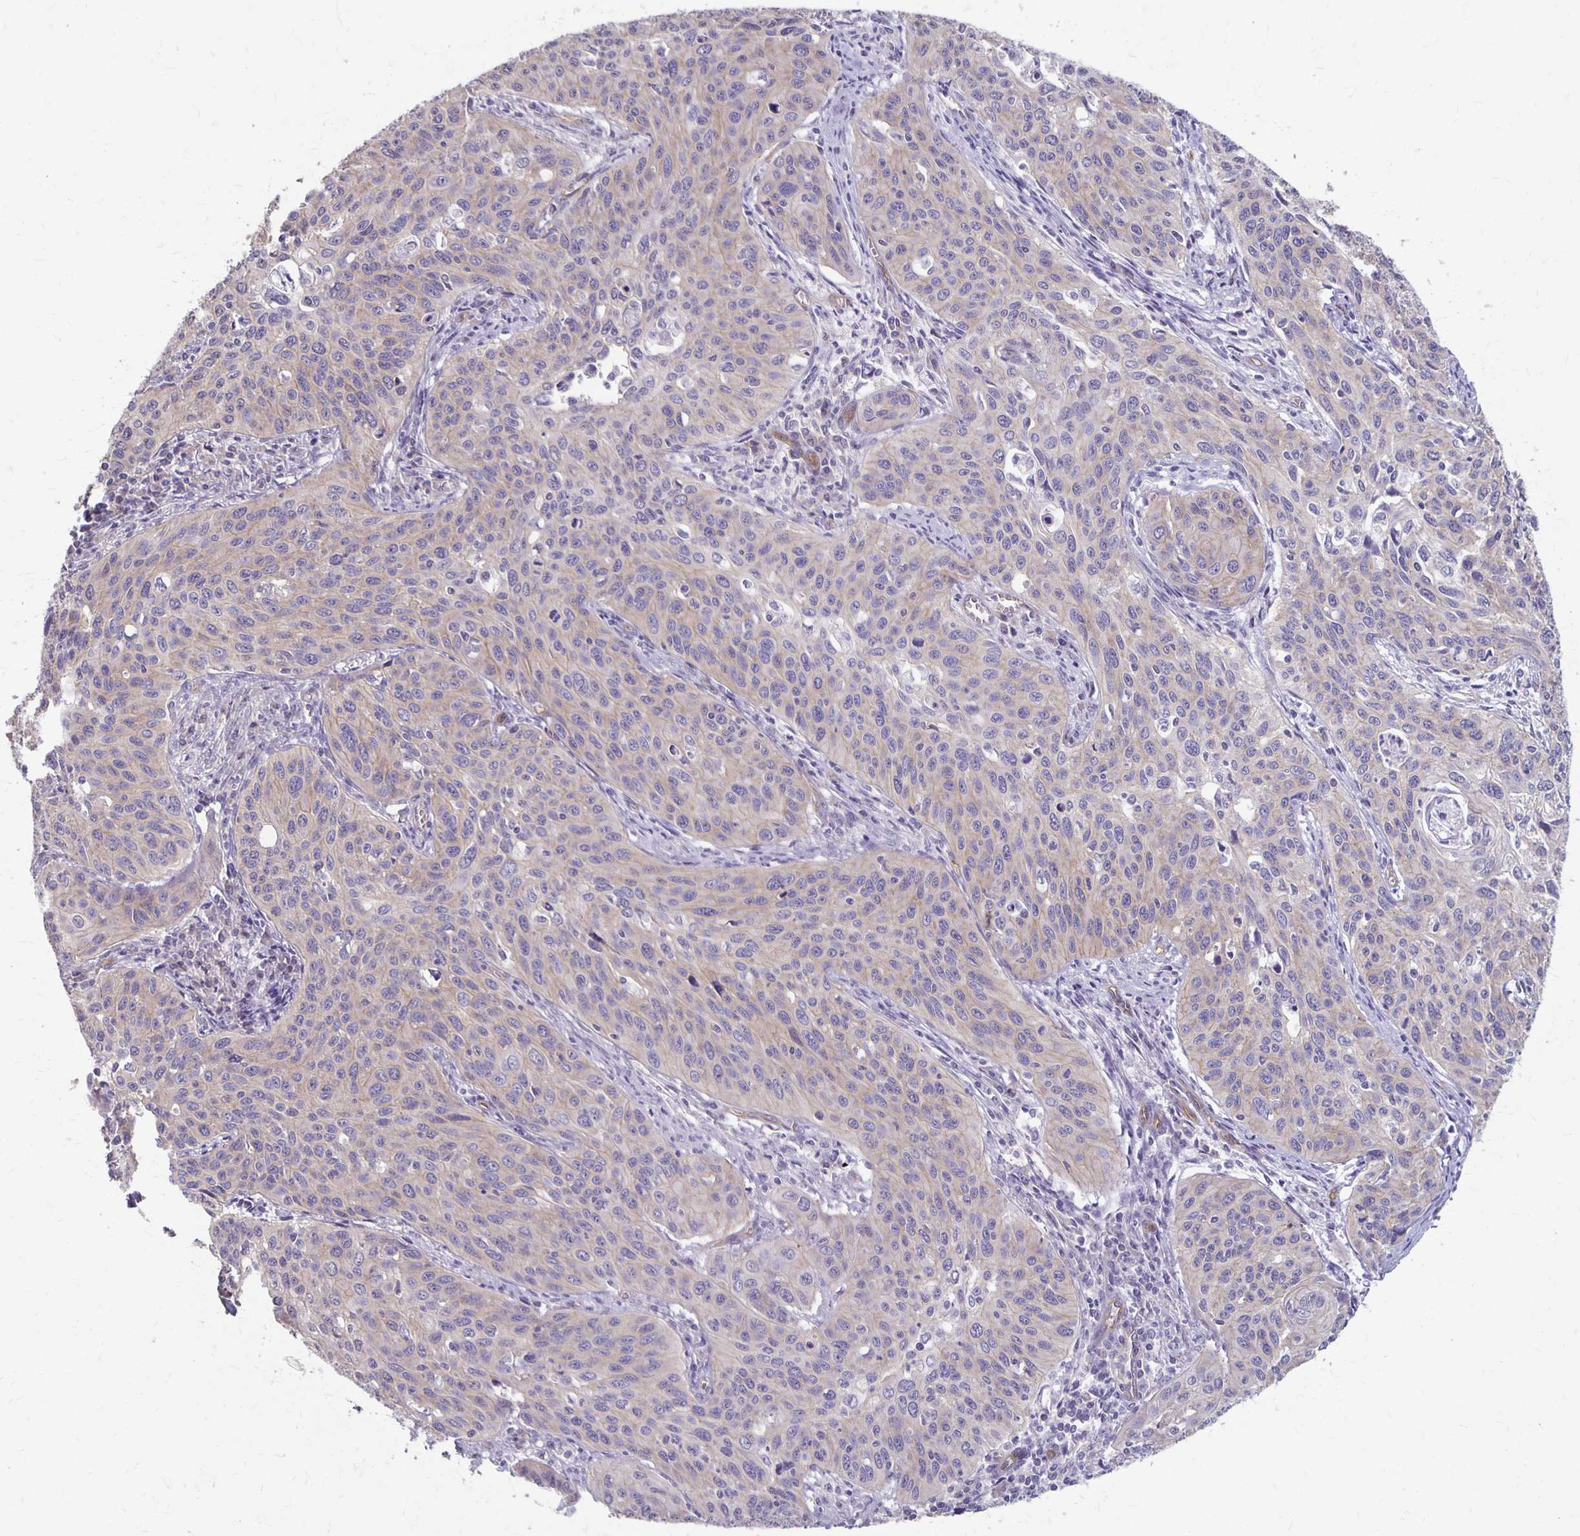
{"staining": {"intensity": "negative", "quantity": "none", "location": "none"}, "tissue": "cervical cancer", "cell_type": "Tumor cells", "image_type": "cancer", "snomed": [{"axis": "morphology", "description": "Squamous cell carcinoma, NOS"}, {"axis": "topography", "description": "Cervix"}], "caption": "This photomicrograph is of squamous cell carcinoma (cervical) stained with immunohistochemistry to label a protein in brown with the nuclei are counter-stained blue. There is no staining in tumor cells.", "gene": "PPP1R3E", "patient": {"sex": "female", "age": 31}}